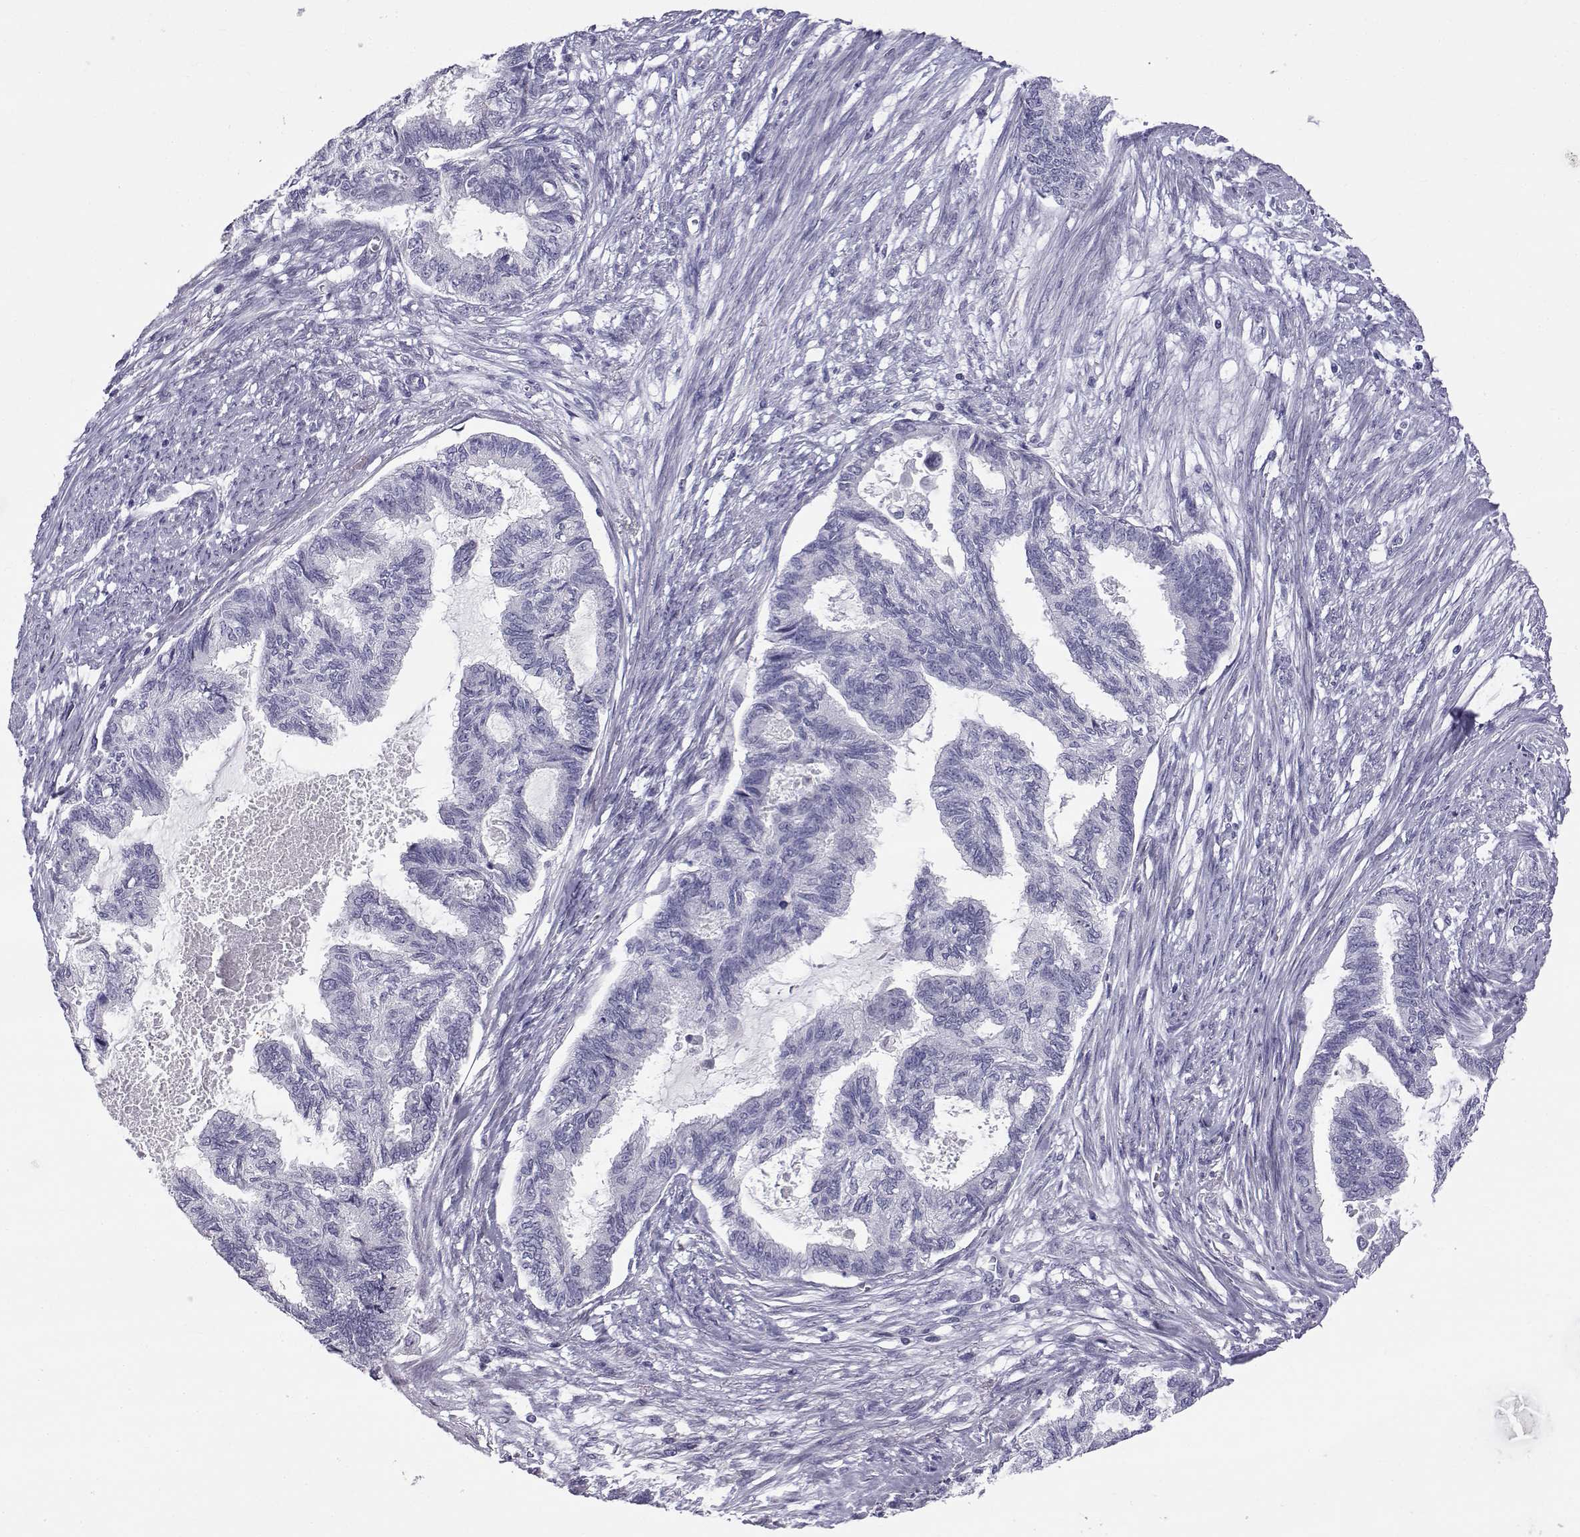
{"staining": {"intensity": "negative", "quantity": "none", "location": "none"}, "tissue": "endometrial cancer", "cell_type": "Tumor cells", "image_type": "cancer", "snomed": [{"axis": "morphology", "description": "Adenocarcinoma, NOS"}, {"axis": "topography", "description": "Endometrium"}], "caption": "High power microscopy histopathology image of an IHC histopathology image of endometrial cancer, revealing no significant positivity in tumor cells.", "gene": "RNASE12", "patient": {"sex": "female", "age": 86}}